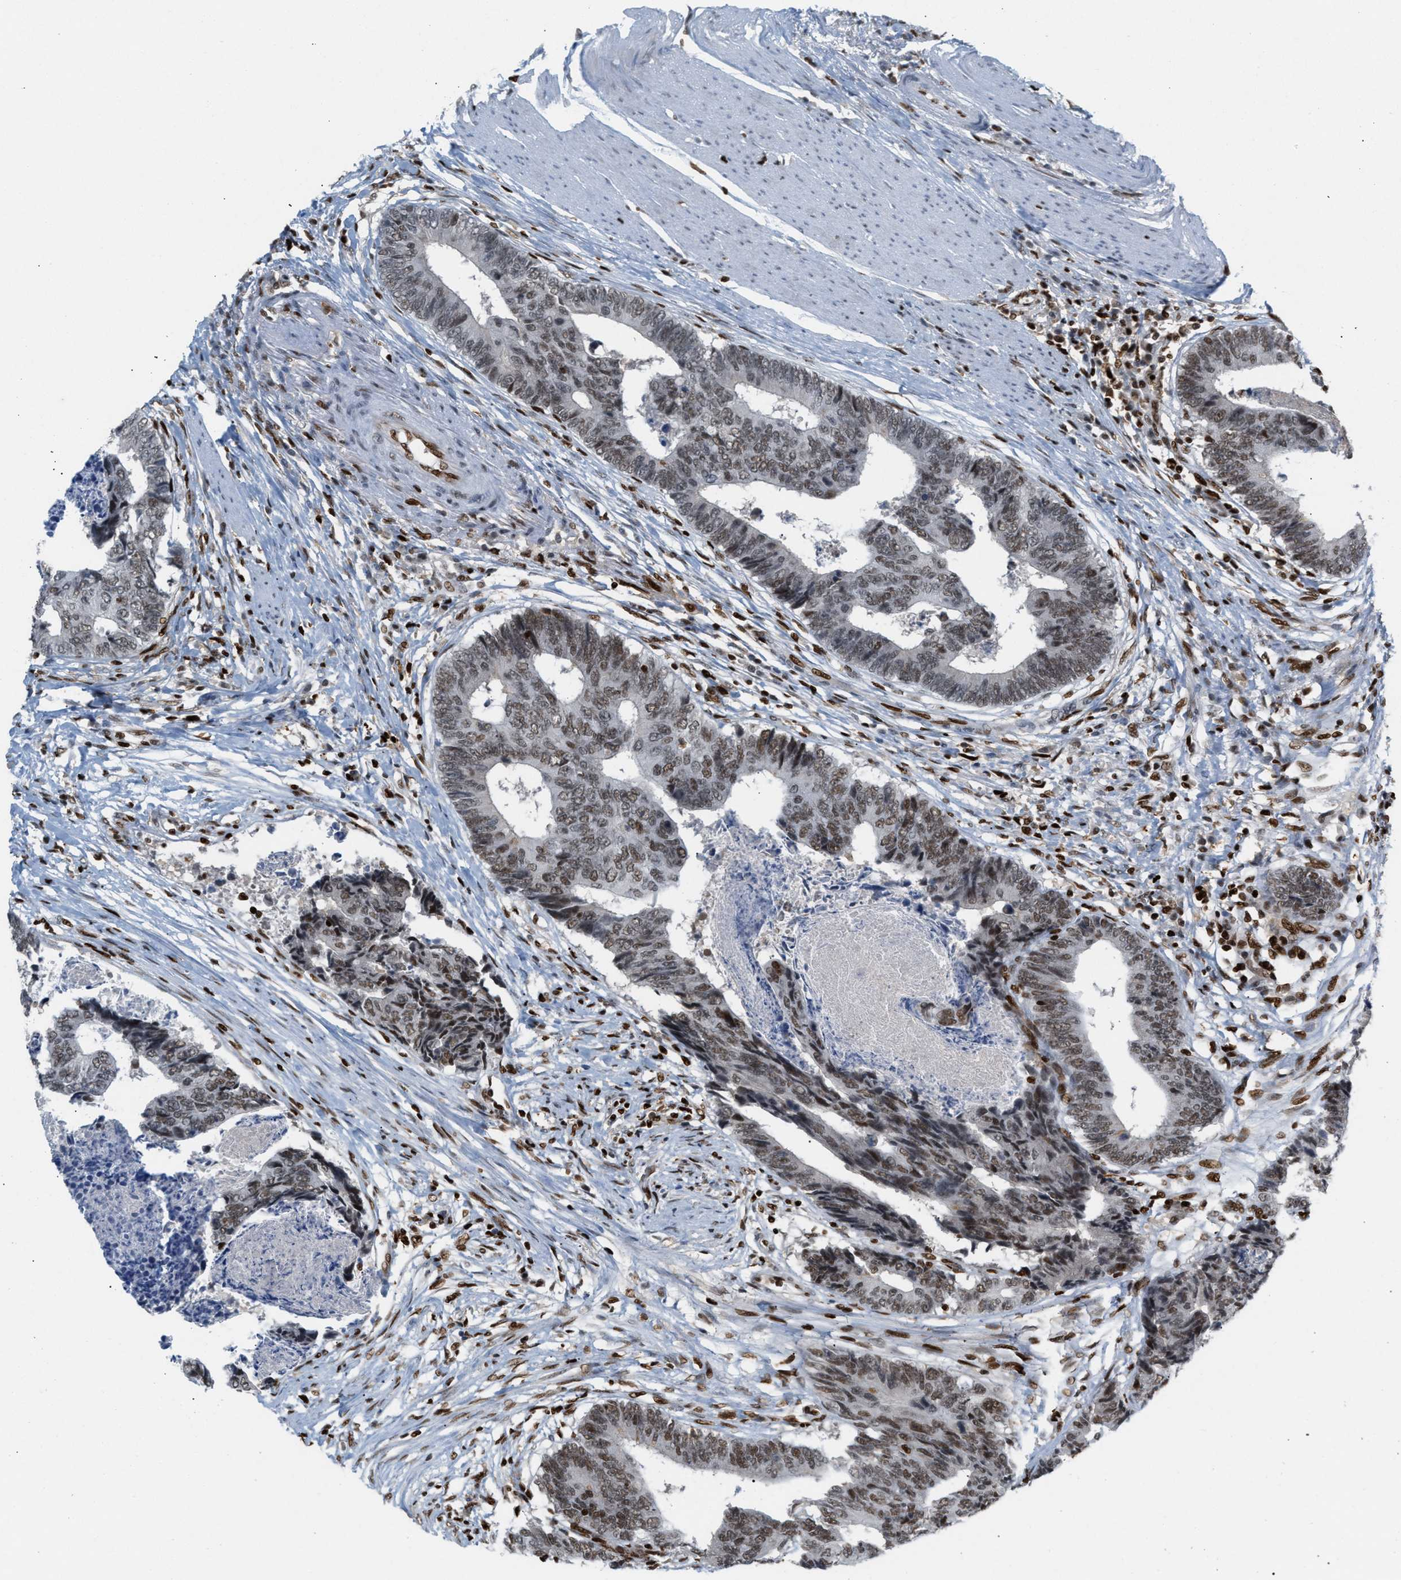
{"staining": {"intensity": "weak", "quantity": "25%-75%", "location": "nuclear"}, "tissue": "colorectal cancer", "cell_type": "Tumor cells", "image_type": "cancer", "snomed": [{"axis": "morphology", "description": "Adenocarcinoma, NOS"}, {"axis": "topography", "description": "Rectum"}], "caption": "Immunohistochemistry (IHC) (DAB) staining of human colorectal cancer shows weak nuclear protein positivity in about 25%-75% of tumor cells.", "gene": "RNASEK-C17orf49", "patient": {"sex": "male", "age": 84}}